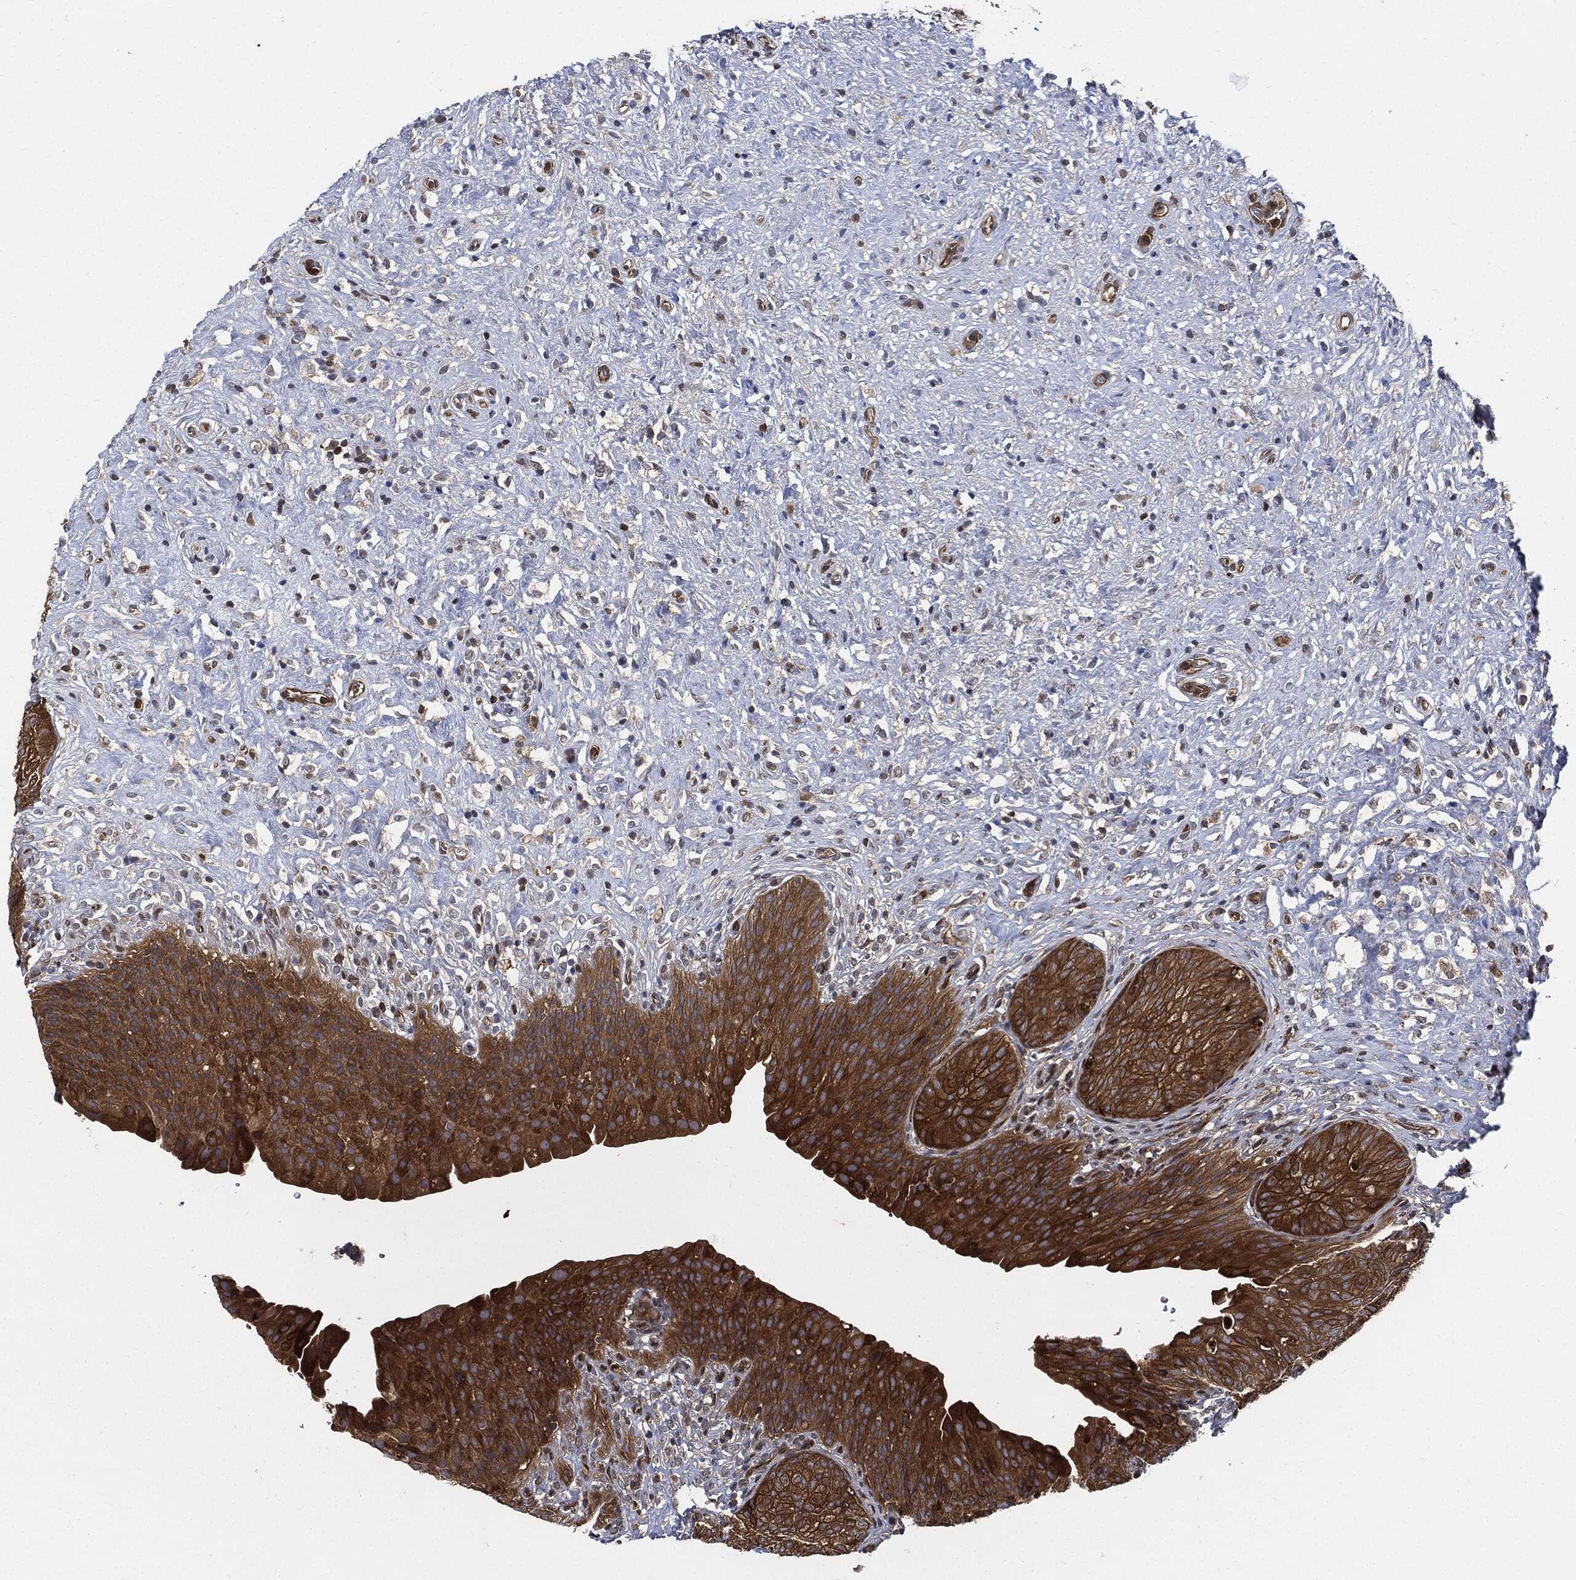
{"staining": {"intensity": "strong", "quantity": ">75%", "location": "cytoplasmic/membranous"}, "tissue": "urinary bladder", "cell_type": "Urothelial cells", "image_type": "normal", "snomed": [{"axis": "morphology", "description": "Normal tissue, NOS"}, {"axis": "topography", "description": "Urinary bladder"}], "caption": "Urinary bladder was stained to show a protein in brown. There is high levels of strong cytoplasmic/membranous expression in about >75% of urothelial cells. Nuclei are stained in blue.", "gene": "XPNPEP1", "patient": {"sex": "male", "age": 46}}